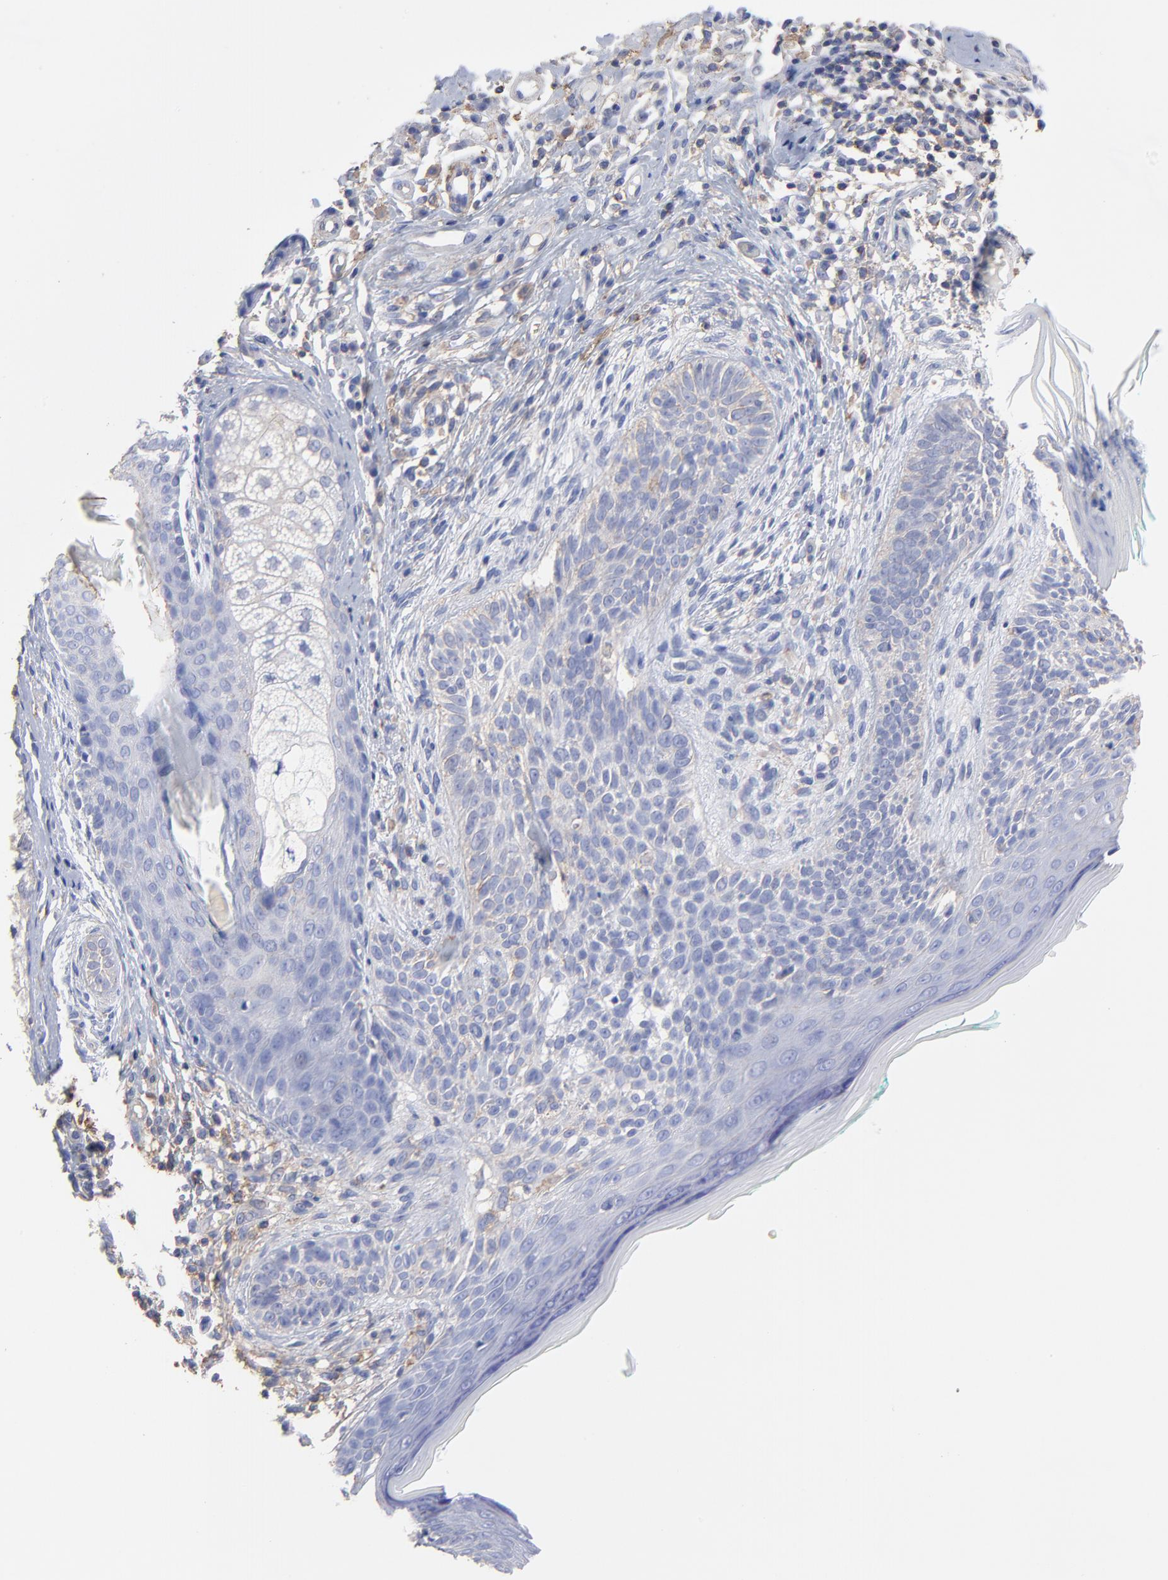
{"staining": {"intensity": "negative", "quantity": "none", "location": "none"}, "tissue": "skin cancer", "cell_type": "Tumor cells", "image_type": "cancer", "snomed": [{"axis": "morphology", "description": "Normal tissue, NOS"}, {"axis": "morphology", "description": "Basal cell carcinoma"}, {"axis": "topography", "description": "Skin"}], "caption": "The IHC image has no significant expression in tumor cells of basal cell carcinoma (skin) tissue.", "gene": "ASL", "patient": {"sex": "male", "age": 76}}